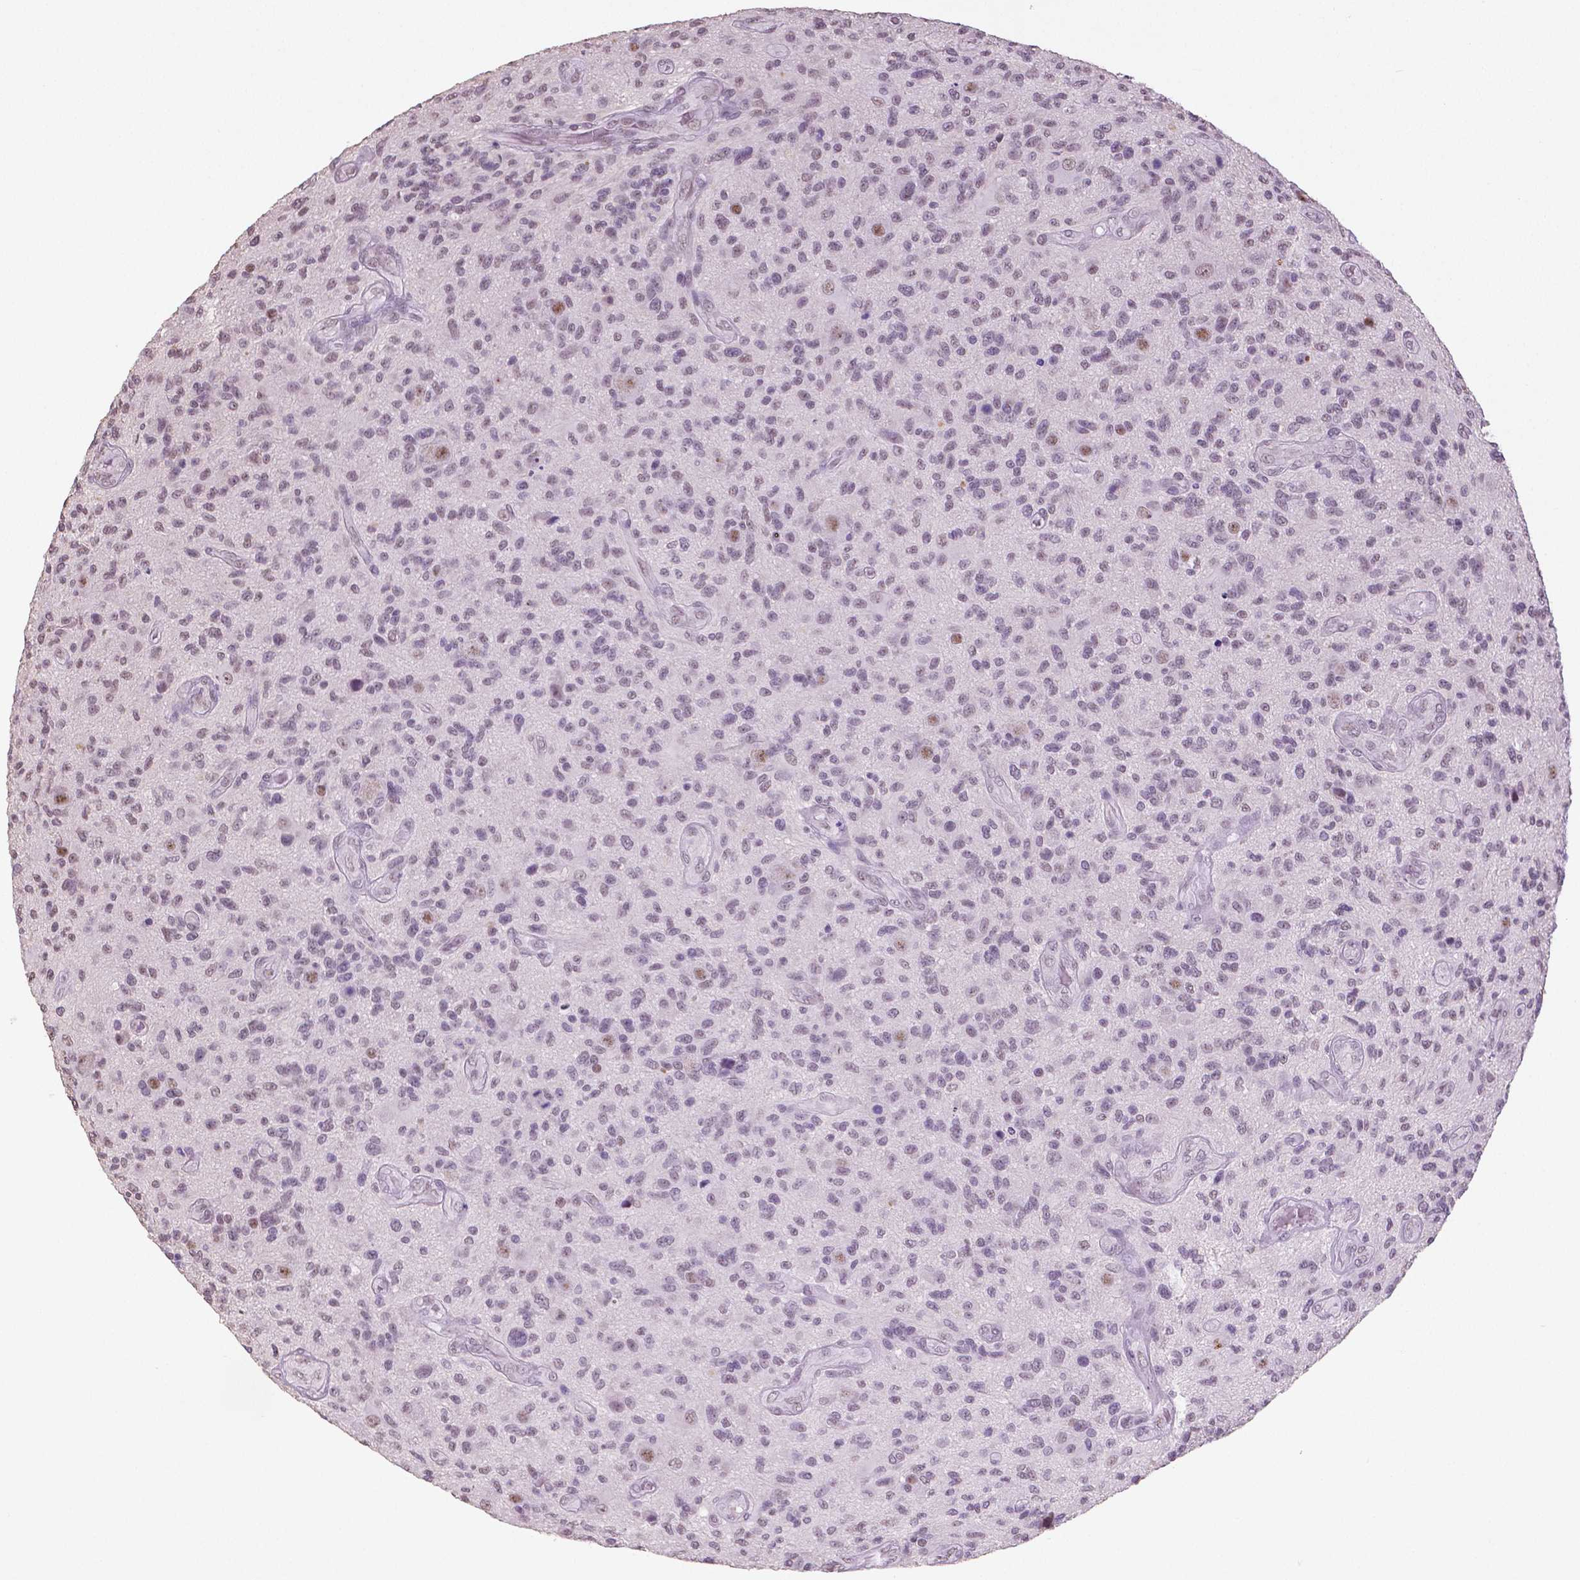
{"staining": {"intensity": "weak", "quantity": "25%-75%", "location": "nuclear"}, "tissue": "glioma", "cell_type": "Tumor cells", "image_type": "cancer", "snomed": [{"axis": "morphology", "description": "Glioma, malignant, High grade"}, {"axis": "topography", "description": "Brain"}], "caption": "Immunohistochemical staining of human glioma shows low levels of weak nuclear staining in about 25%-75% of tumor cells. The staining was performed using DAB (3,3'-diaminobenzidine) to visualize the protein expression in brown, while the nuclei were stained in blue with hematoxylin (Magnification: 20x).", "gene": "IGF2BP1", "patient": {"sex": "male", "age": 47}}